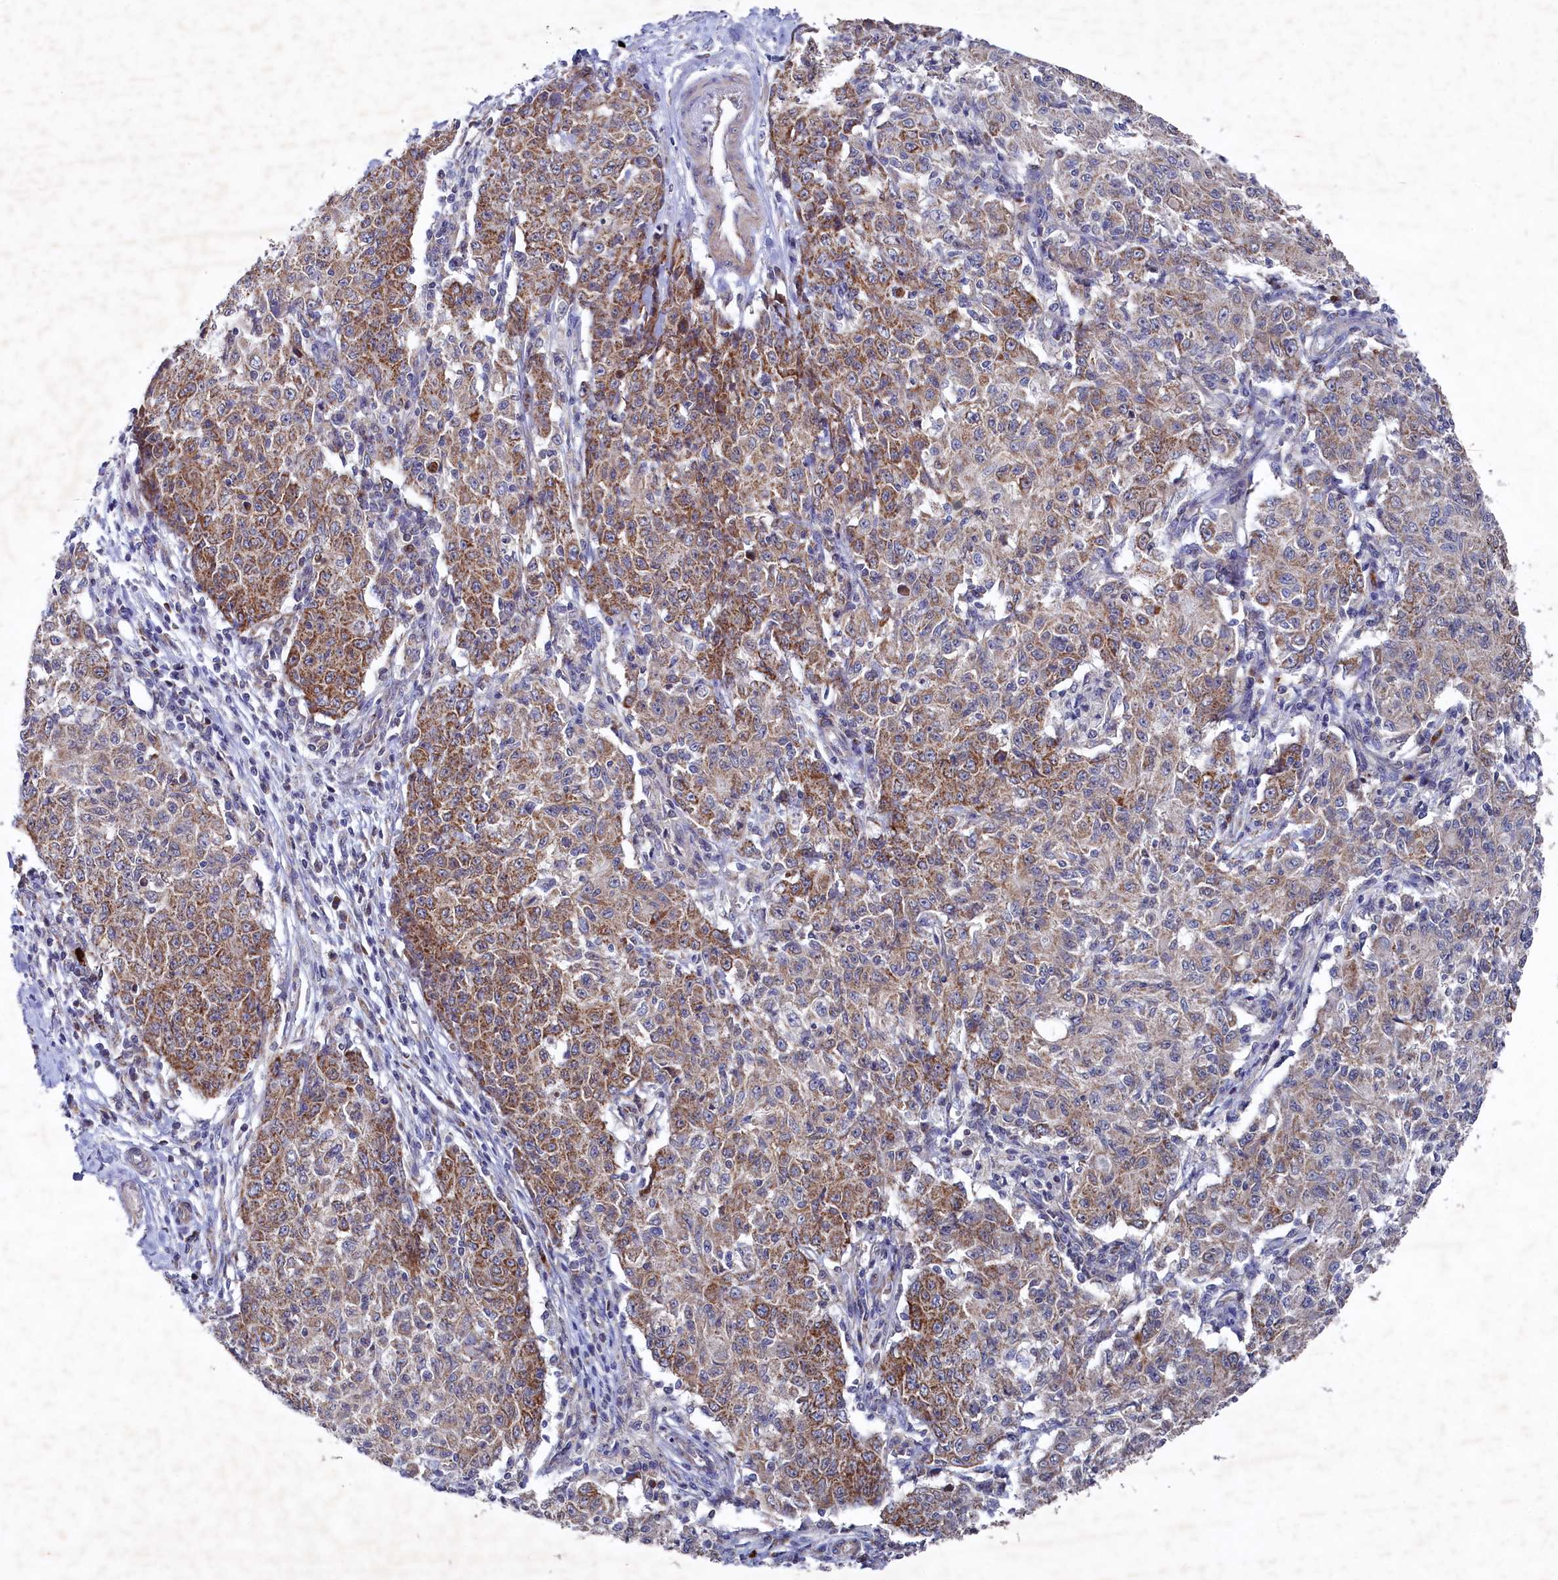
{"staining": {"intensity": "moderate", "quantity": ">75%", "location": "cytoplasmic/membranous"}, "tissue": "ovarian cancer", "cell_type": "Tumor cells", "image_type": "cancer", "snomed": [{"axis": "morphology", "description": "Carcinoma, endometroid"}, {"axis": "topography", "description": "Ovary"}], "caption": "Protein expression analysis of ovarian endometroid carcinoma reveals moderate cytoplasmic/membranous expression in approximately >75% of tumor cells. (DAB (3,3'-diaminobenzidine) = brown stain, brightfield microscopy at high magnification).", "gene": "CHCHD1", "patient": {"sex": "female", "age": 42}}